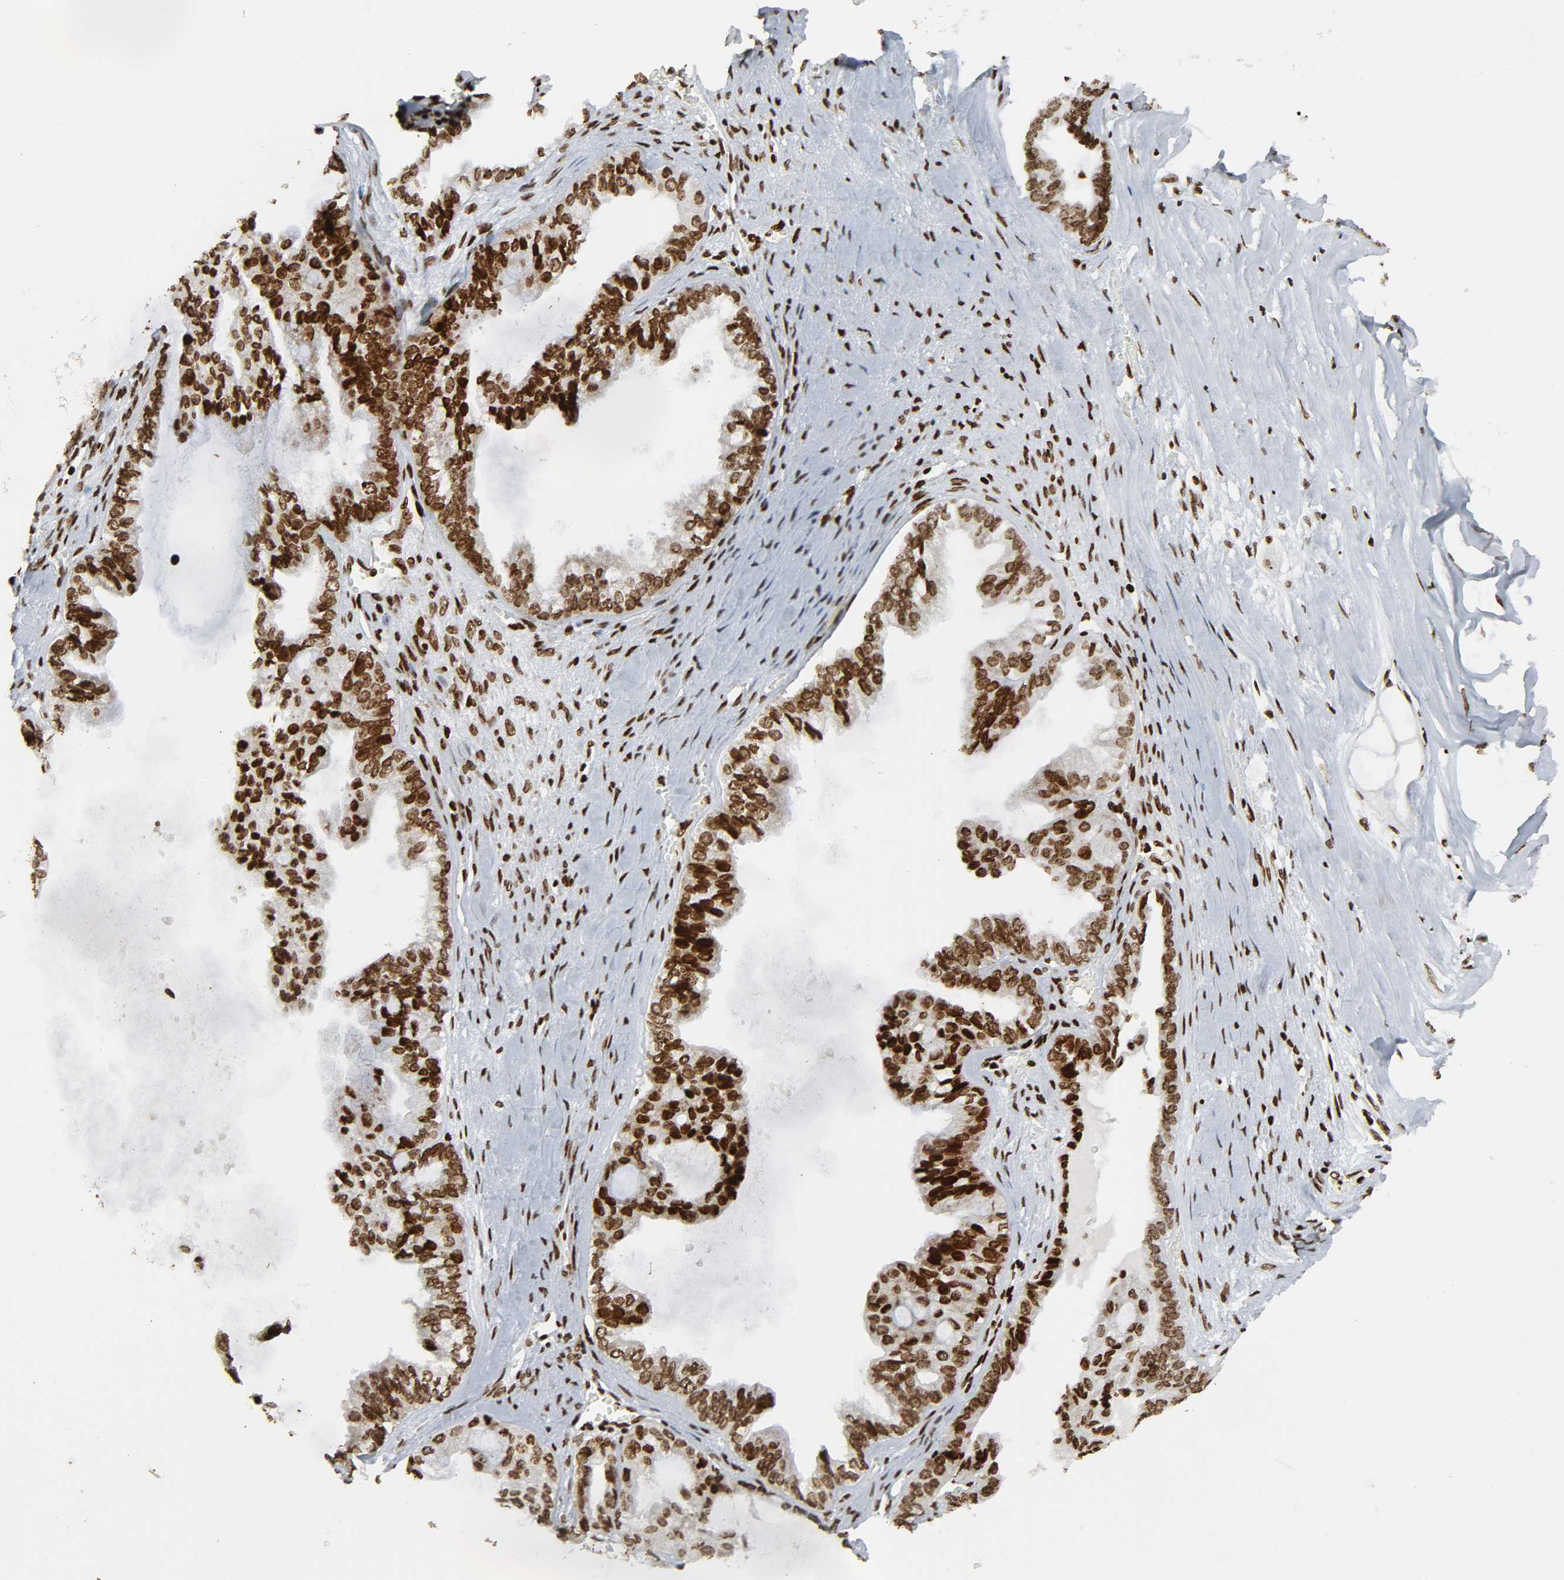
{"staining": {"intensity": "strong", "quantity": ">75%", "location": "nuclear"}, "tissue": "ovarian cancer", "cell_type": "Tumor cells", "image_type": "cancer", "snomed": [{"axis": "morphology", "description": "Carcinoma, NOS"}, {"axis": "morphology", "description": "Carcinoma, endometroid"}, {"axis": "topography", "description": "Ovary"}], "caption": "Strong nuclear positivity is identified in approximately >75% of tumor cells in endometroid carcinoma (ovarian). The protein is shown in brown color, while the nuclei are stained blue.", "gene": "RXRA", "patient": {"sex": "female", "age": 50}}